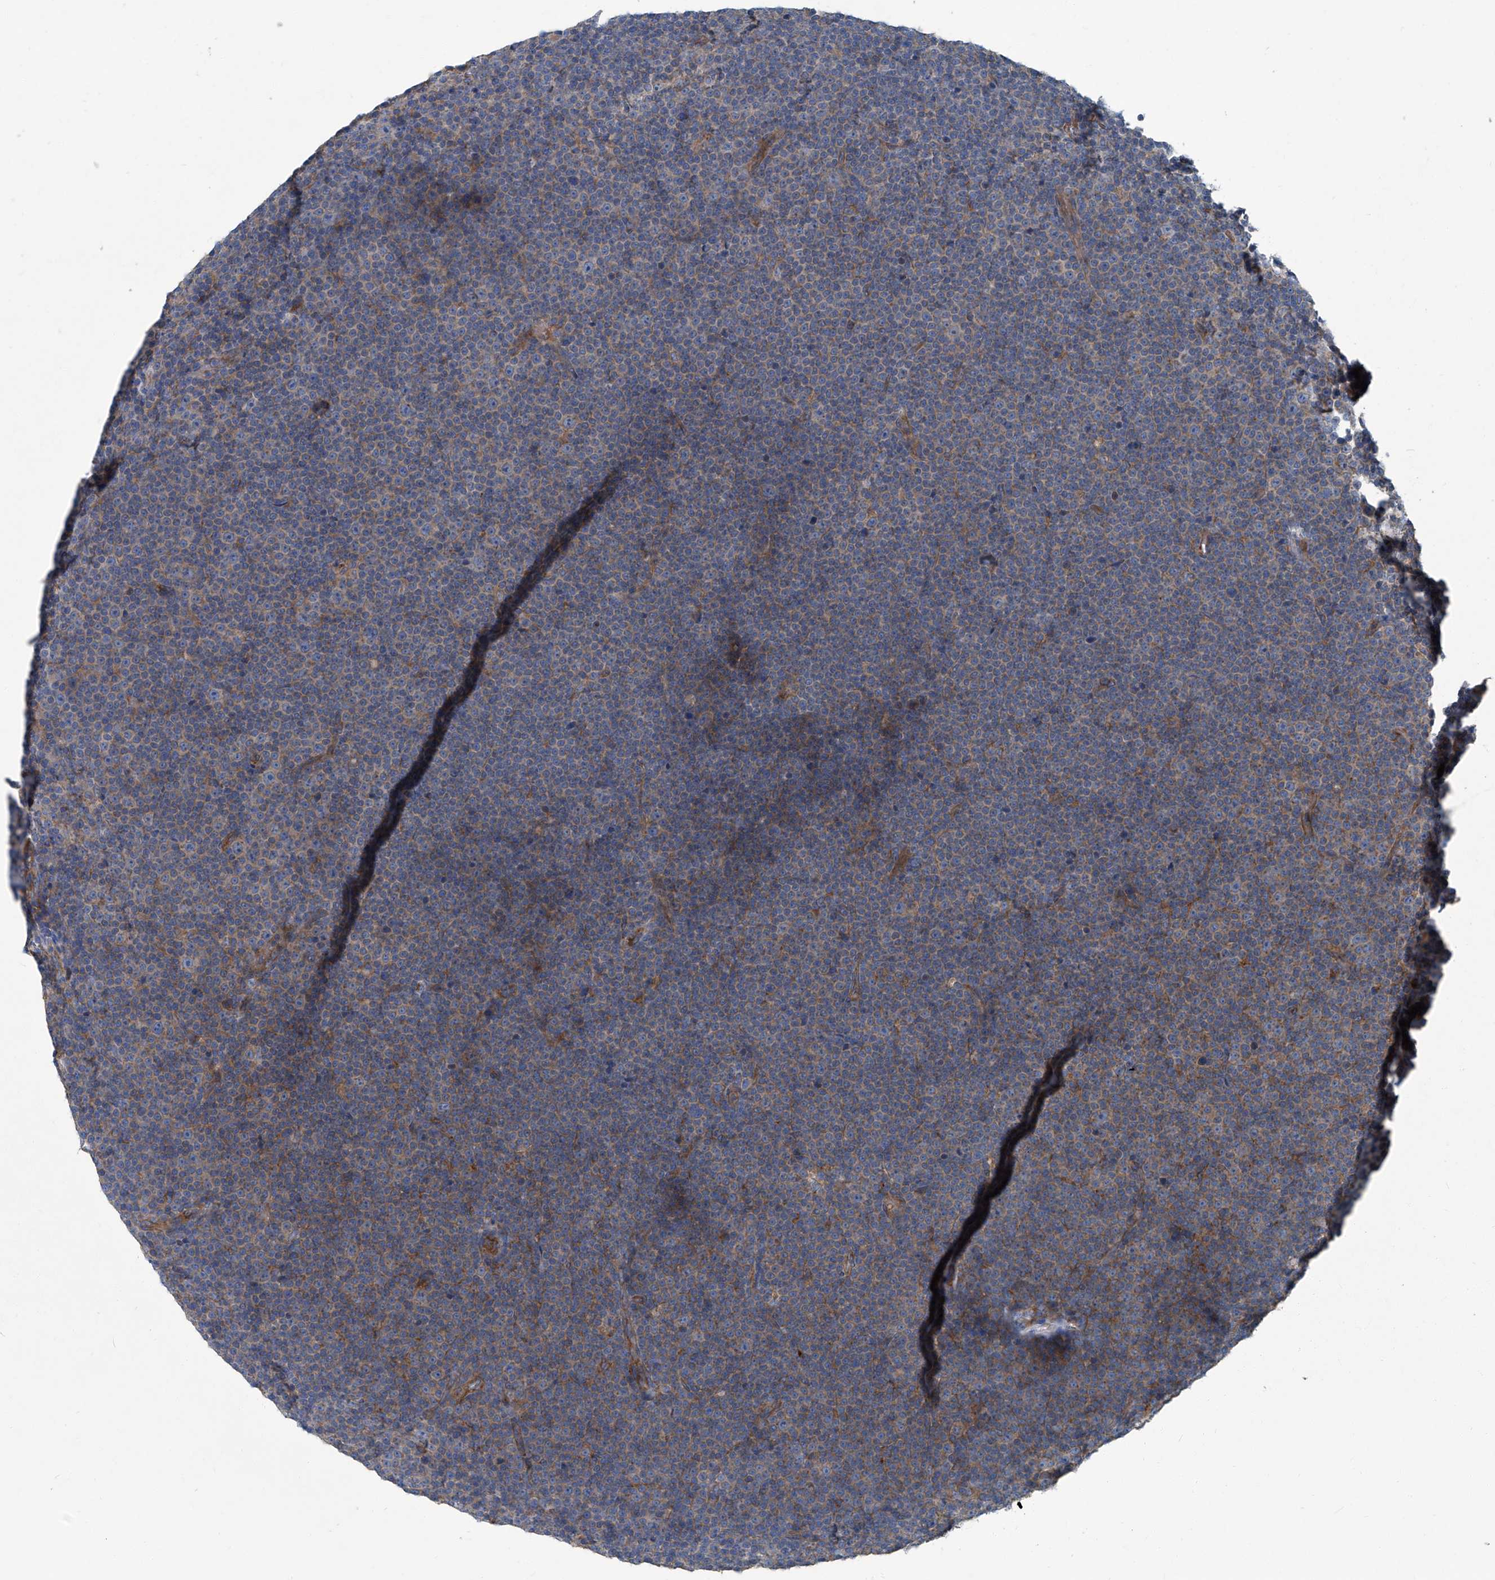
{"staining": {"intensity": "moderate", "quantity": "<25%", "location": "cytoplasmic/membranous"}, "tissue": "lymphoma", "cell_type": "Tumor cells", "image_type": "cancer", "snomed": [{"axis": "morphology", "description": "Malignant lymphoma, non-Hodgkin's type, Low grade"}, {"axis": "topography", "description": "Lymph node"}], "caption": "IHC staining of lymphoma, which exhibits low levels of moderate cytoplasmic/membranous positivity in about <25% of tumor cells indicating moderate cytoplasmic/membranous protein expression. The staining was performed using DAB (3,3'-diaminobenzidine) (brown) for protein detection and nuclei were counterstained in hematoxylin (blue).", "gene": "PIGH", "patient": {"sex": "female", "age": 67}}